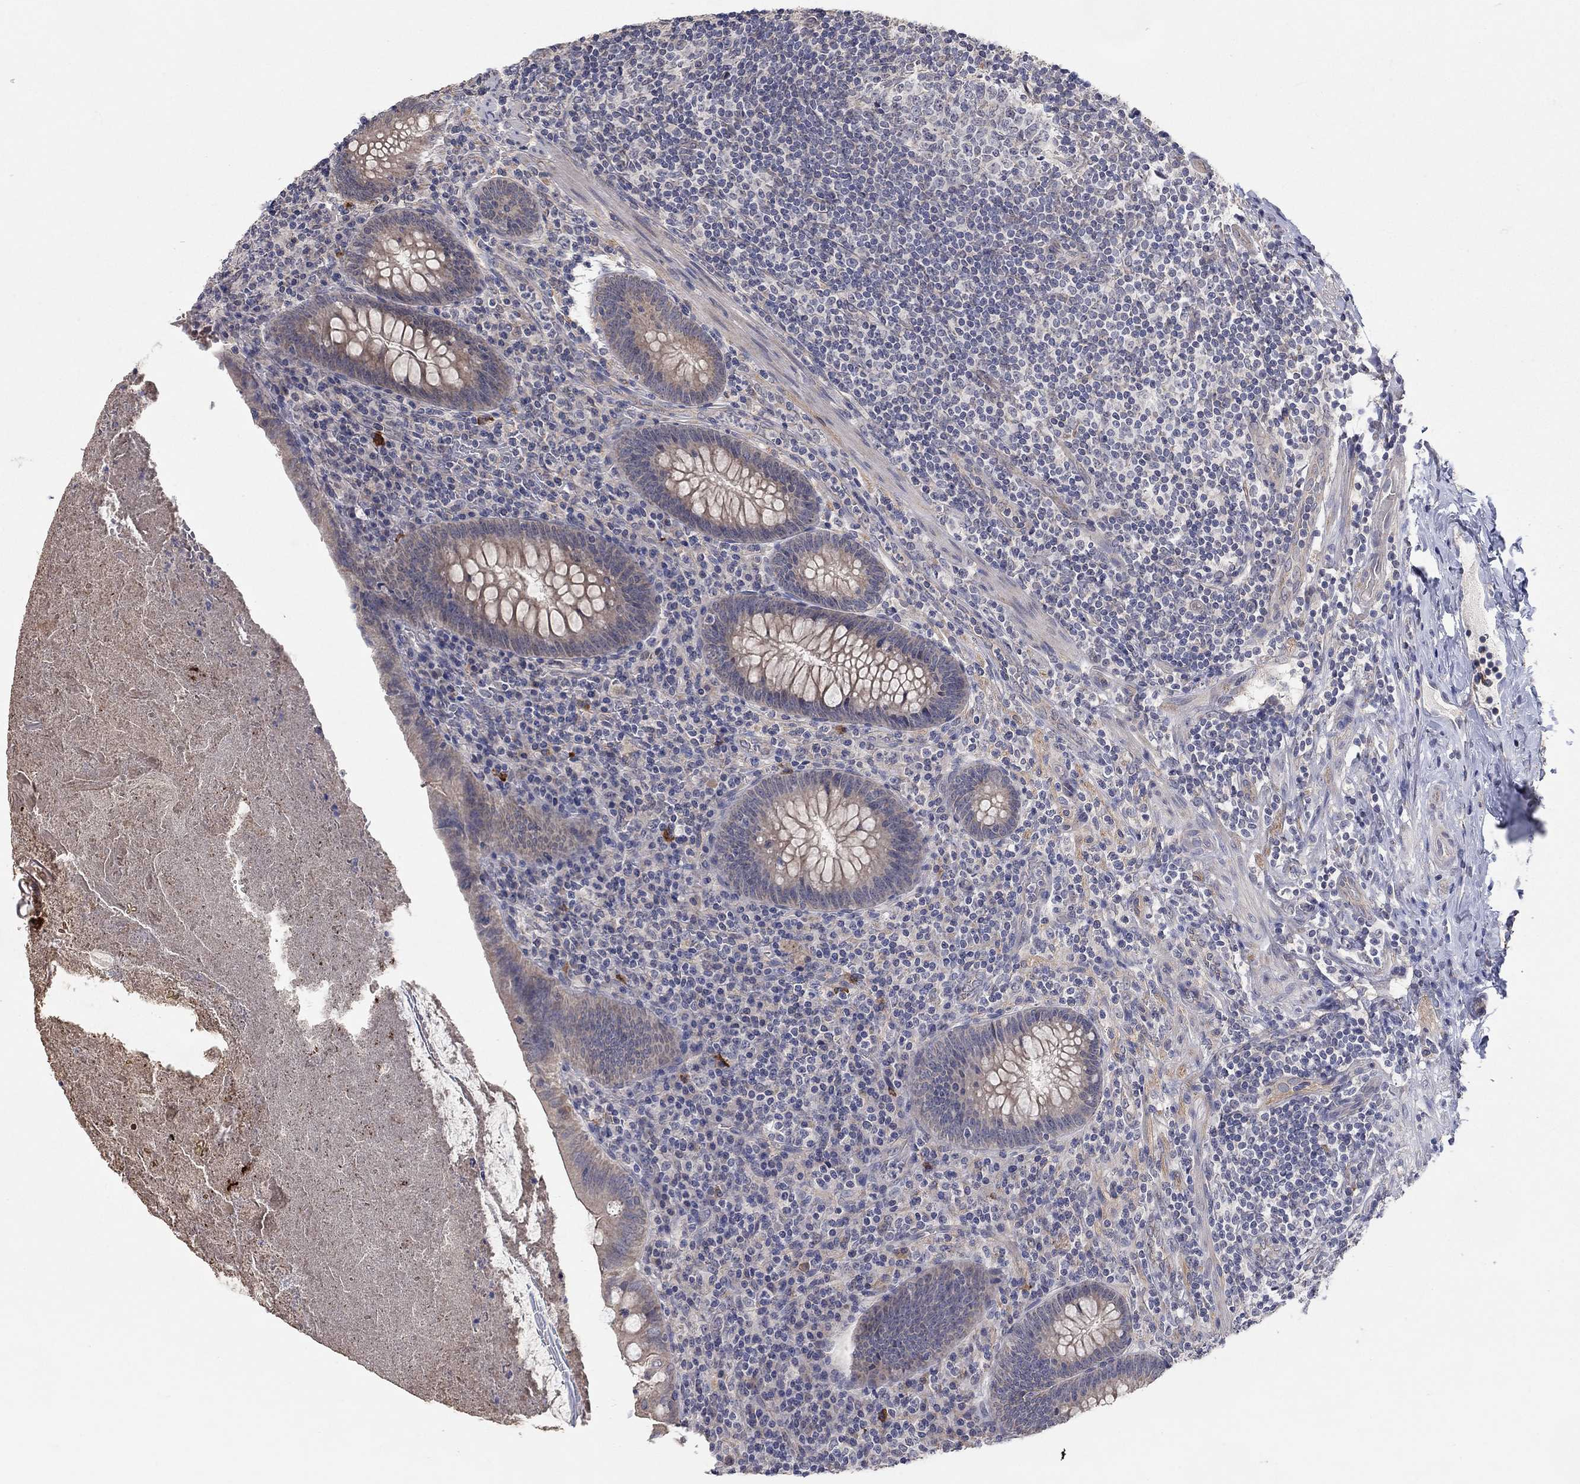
{"staining": {"intensity": "weak", "quantity": "<25%", "location": "cytoplasmic/membranous"}, "tissue": "appendix", "cell_type": "Glandular cells", "image_type": "normal", "snomed": [{"axis": "morphology", "description": "Normal tissue, NOS"}, {"axis": "topography", "description": "Appendix"}], "caption": "An IHC micrograph of normal appendix is shown. There is no staining in glandular cells of appendix. The staining is performed using DAB brown chromogen with nuclei counter-stained in using hematoxylin.", "gene": "WASF3", "patient": {"sex": "male", "age": 47}}